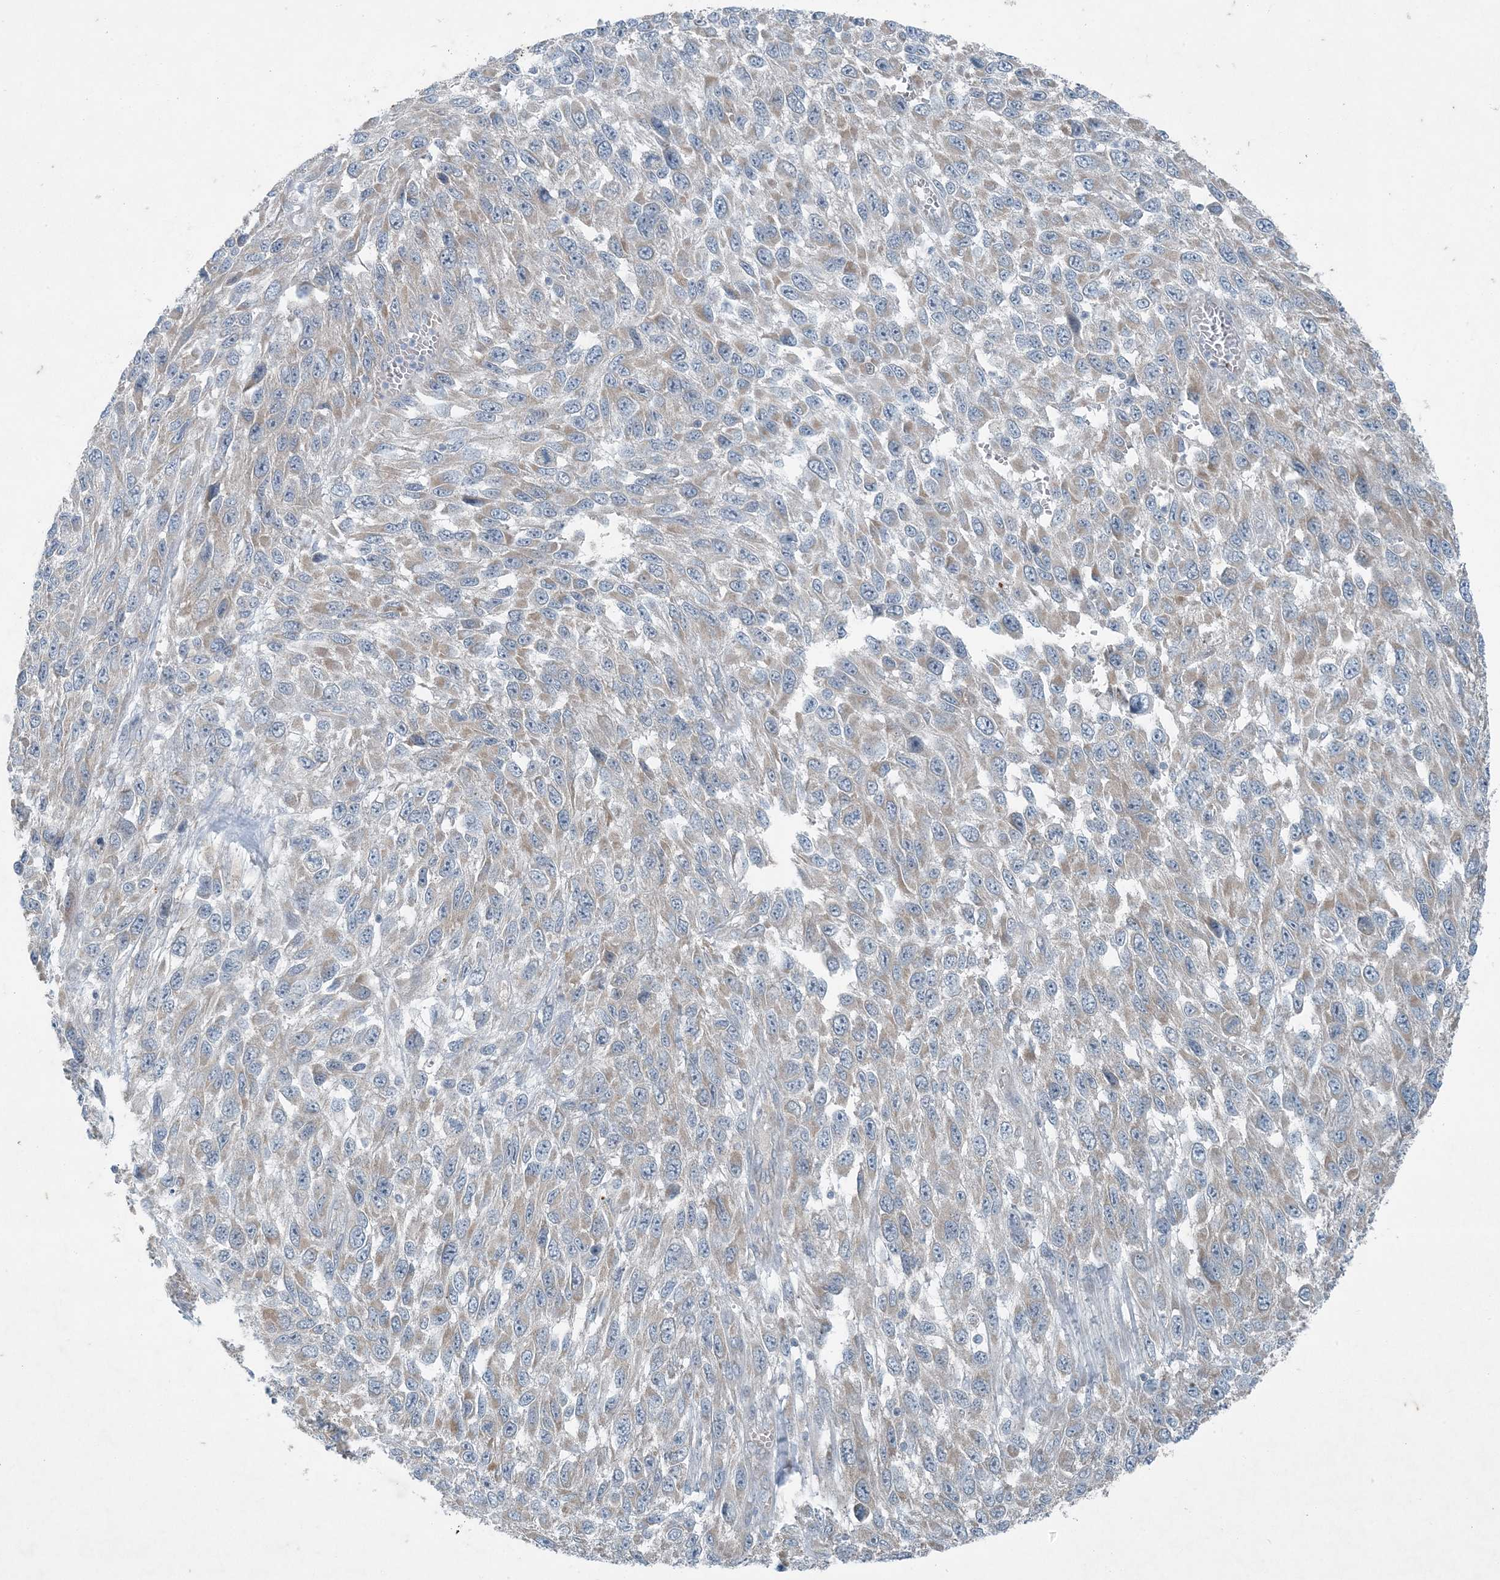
{"staining": {"intensity": "negative", "quantity": "none", "location": "none"}, "tissue": "melanoma", "cell_type": "Tumor cells", "image_type": "cancer", "snomed": [{"axis": "morphology", "description": "Malignant melanoma, NOS"}, {"axis": "topography", "description": "Skin"}], "caption": "Tumor cells show no significant expression in malignant melanoma. (DAB (3,3'-diaminobenzidine) IHC visualized using brightfield microscopy, high magnification).", "gene": "PC", "patient": {"sex": "female", "age": 96}}